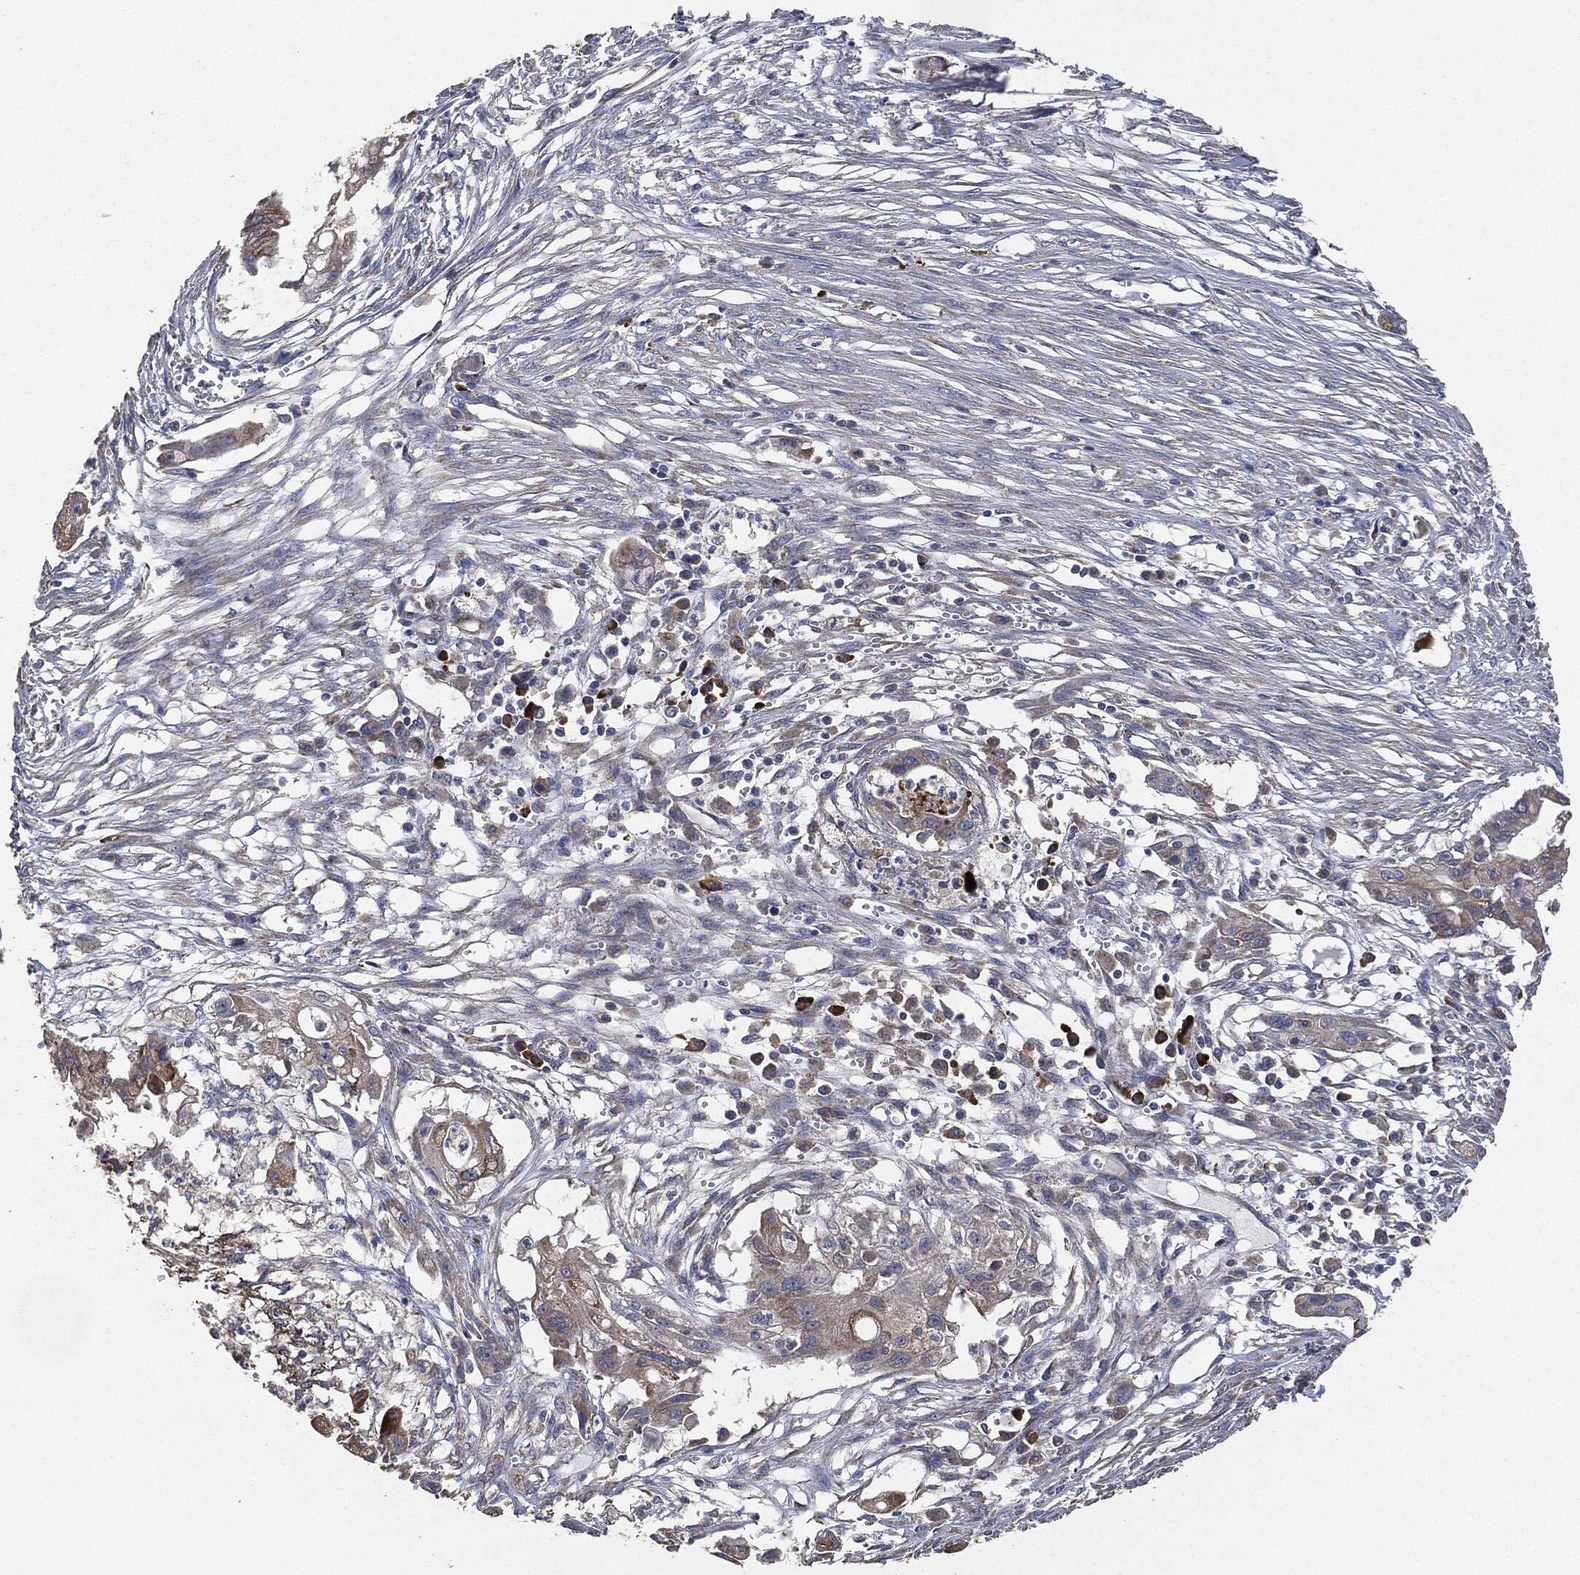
{"staining": {"intensity": "weak", "quantity": "25%-75%", "location": "cytoplasmic/membranous"}, "tissue": "pancreatic cancer", "cell_type": "Tumor cells", "image_type": "cancer", "snomed": [{"axis": "morphology", "description": "Normal tissue, NOS"}, {"axis": "morphology", "description": "Adenocarcinoma, NOS"}, {"axis": "topography", "description": "Pancreas"}], "caption": "Pancreatic cancer was stained to show a protein in brown. There is low levels of weak cytoplasmic/membranous staining in approximately 25%-75% of tumor cells.", "gene": "STK3", "patient": {"sex": "female", "age": 58}}